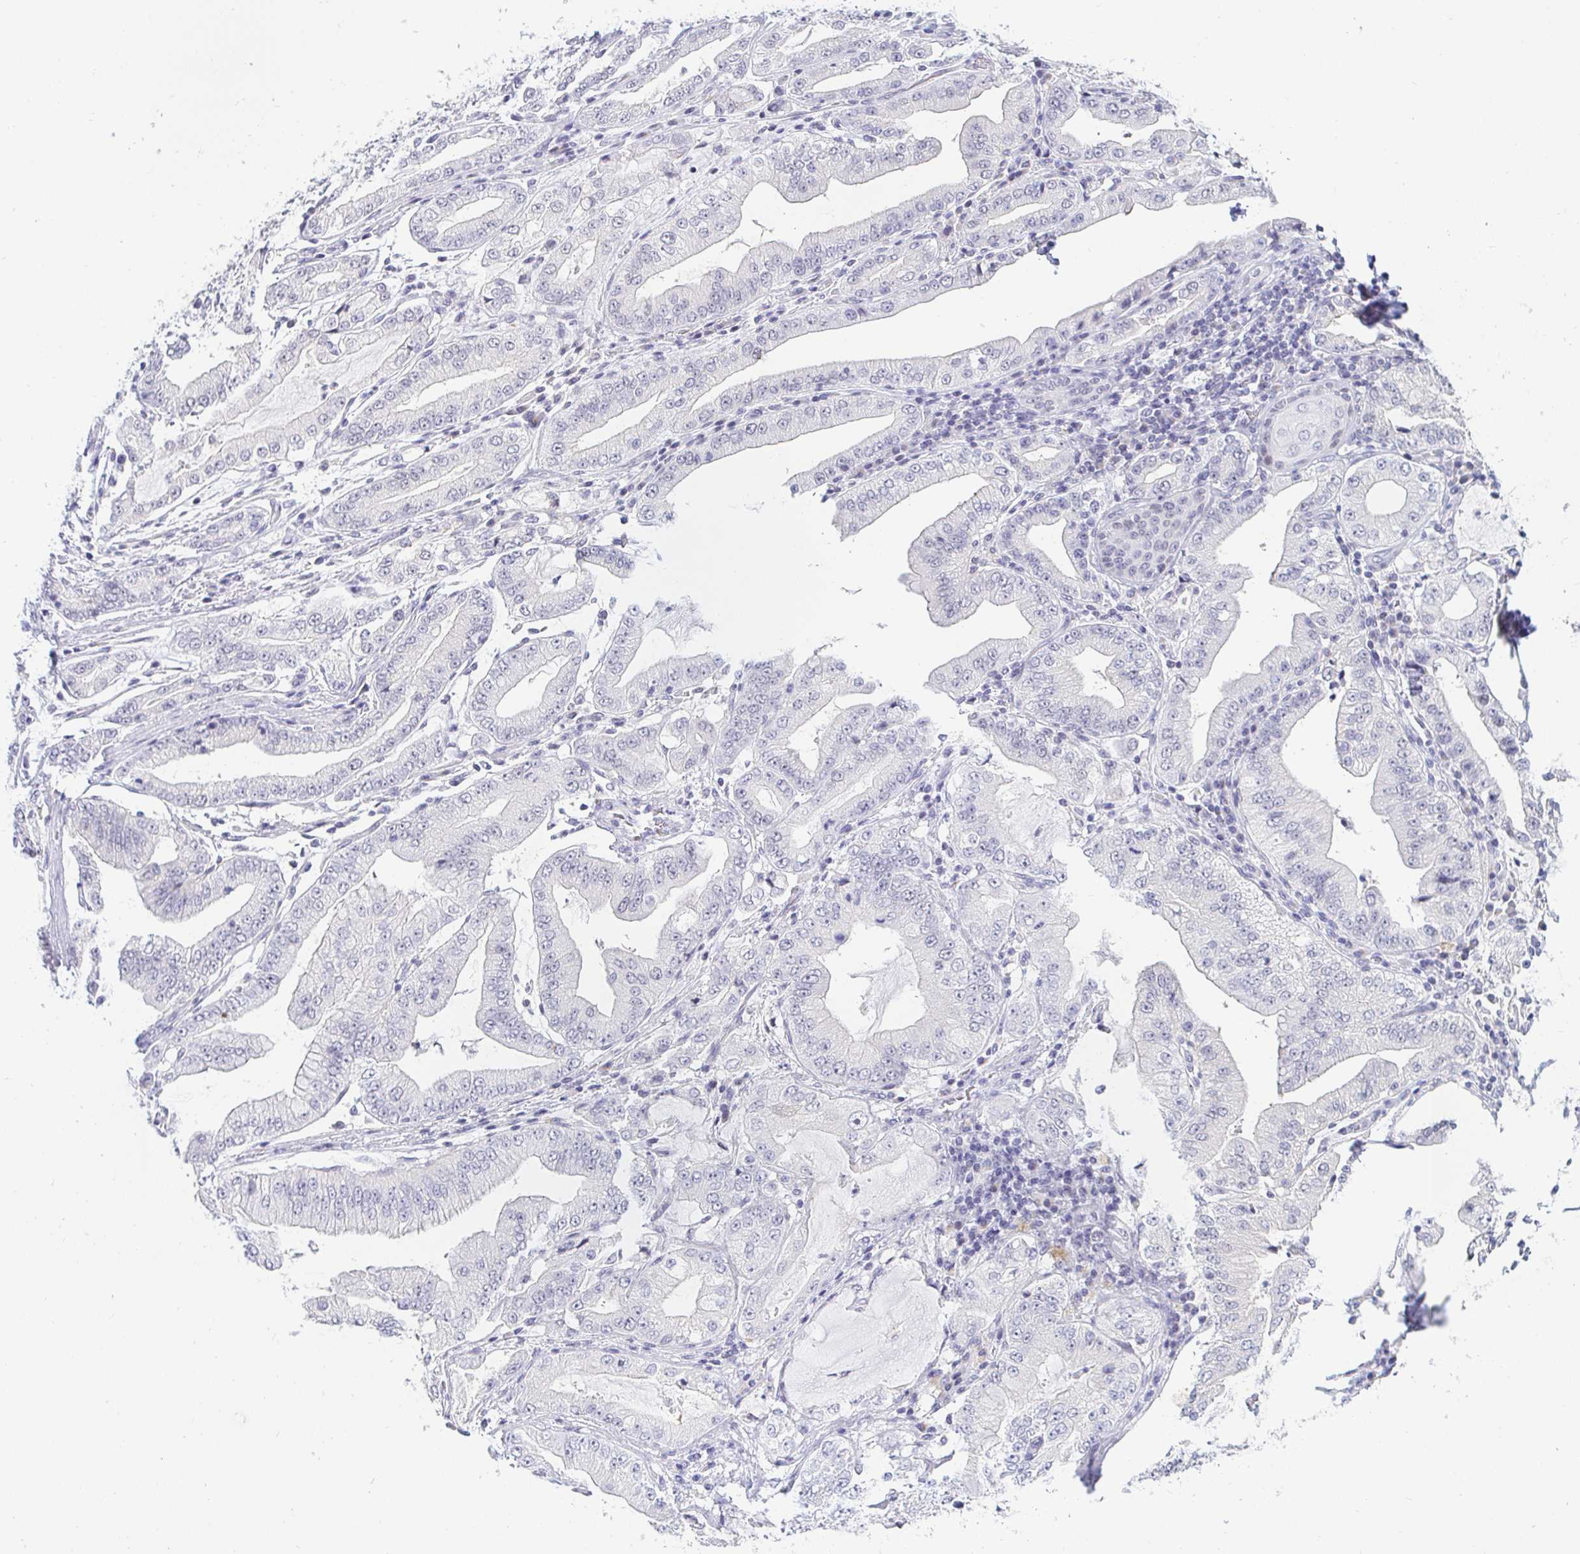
{"staining": {"intensity": "negative", "quantity": "none", "location": "none"}, "tissue": "stomach cancer", "cell_type": "Tumor cells", "image_type": "cancer", "snomed": [{"axis": "morphology", "description": "Adenocarcinoma, NOS"}, {"axis": "topography", "description": "Stomach, upper"}], "caption": "A micrograph of stomach cancer stained for a protein displays no brown staining in tumor cells.", "gene": "OR51D1", "patient": {"sex": "female", "age": 74}}